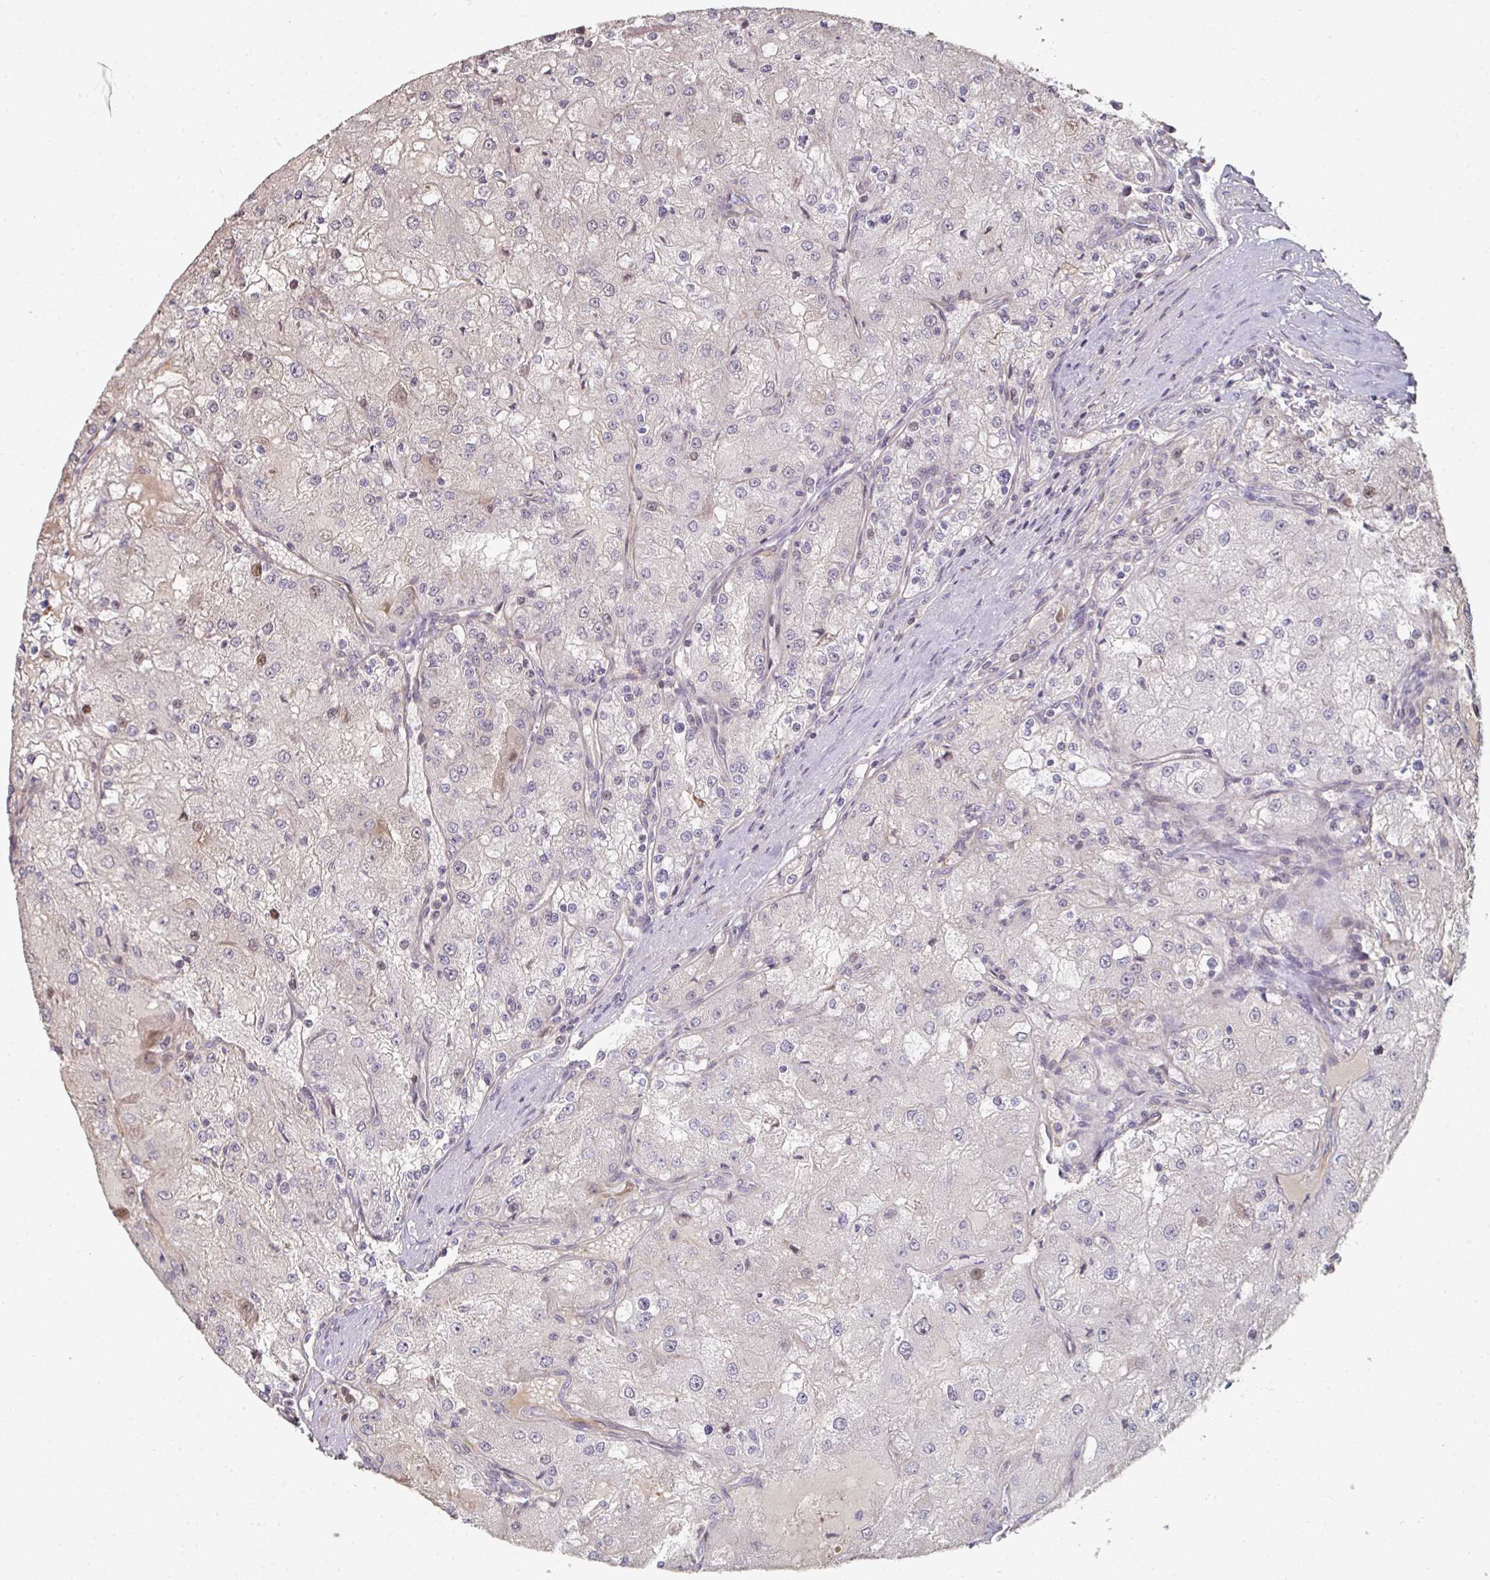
{"staining": {"intensity": "weak", "quantity": "<25%", "location": "cytoplasmic/membranous"}, "tissue": "renal cancer", "cell_type": "Tumor cells", "image_type": "cancer", "snomed": [{"axis": "morphology", "description": "Adenocarcinoma, NOS"}, {"axis": "topography", "description": "Kidney"}], "caption": "This micrograph is of adenocarcinoma (renal) stained with immunohistochemistry to label a protein in brown with the nuclei are counter-stained blue. There is no expression in tumor cells.", "gene": "A1CF", "patient": {"sex": "female", "age": 74}}